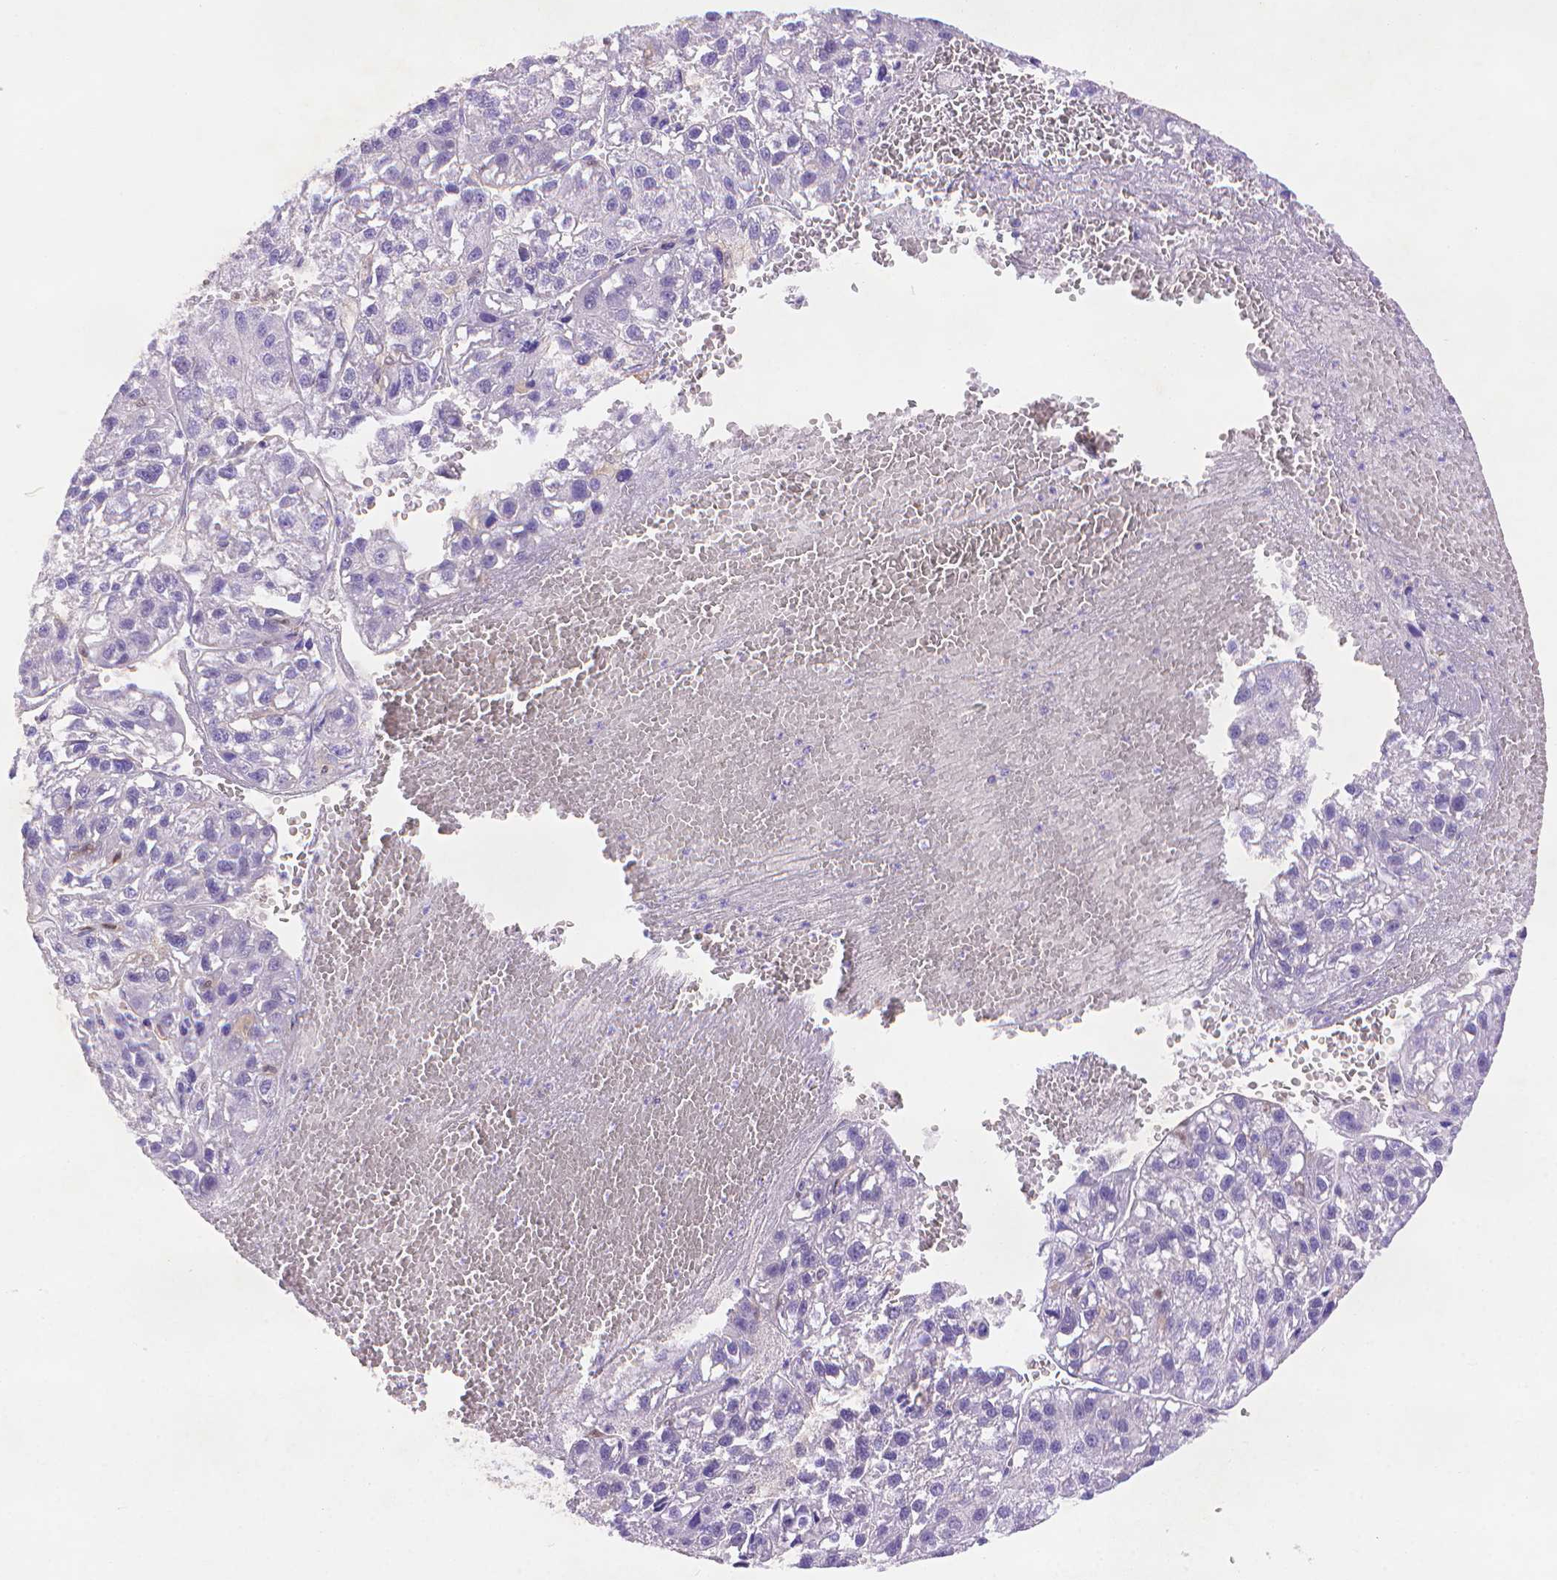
{"staining": {"intensity": "negative", "quantity": "none", "location": "none"}, "tissue": "liver cancer", "cell_type": "Tumor cells", "image_type": "cancer", "snomed": [{"axis": "morphology", "description": "Carcinoma, Hepatocellular, NOS"}, {"axis": "topography", "description": "Liver"}], "caption": "The micrograph displays no significant positivity in tumor cells of liver cancer.", "gene": "FGD2", "patient": {"sex": "female", "age": 70}}